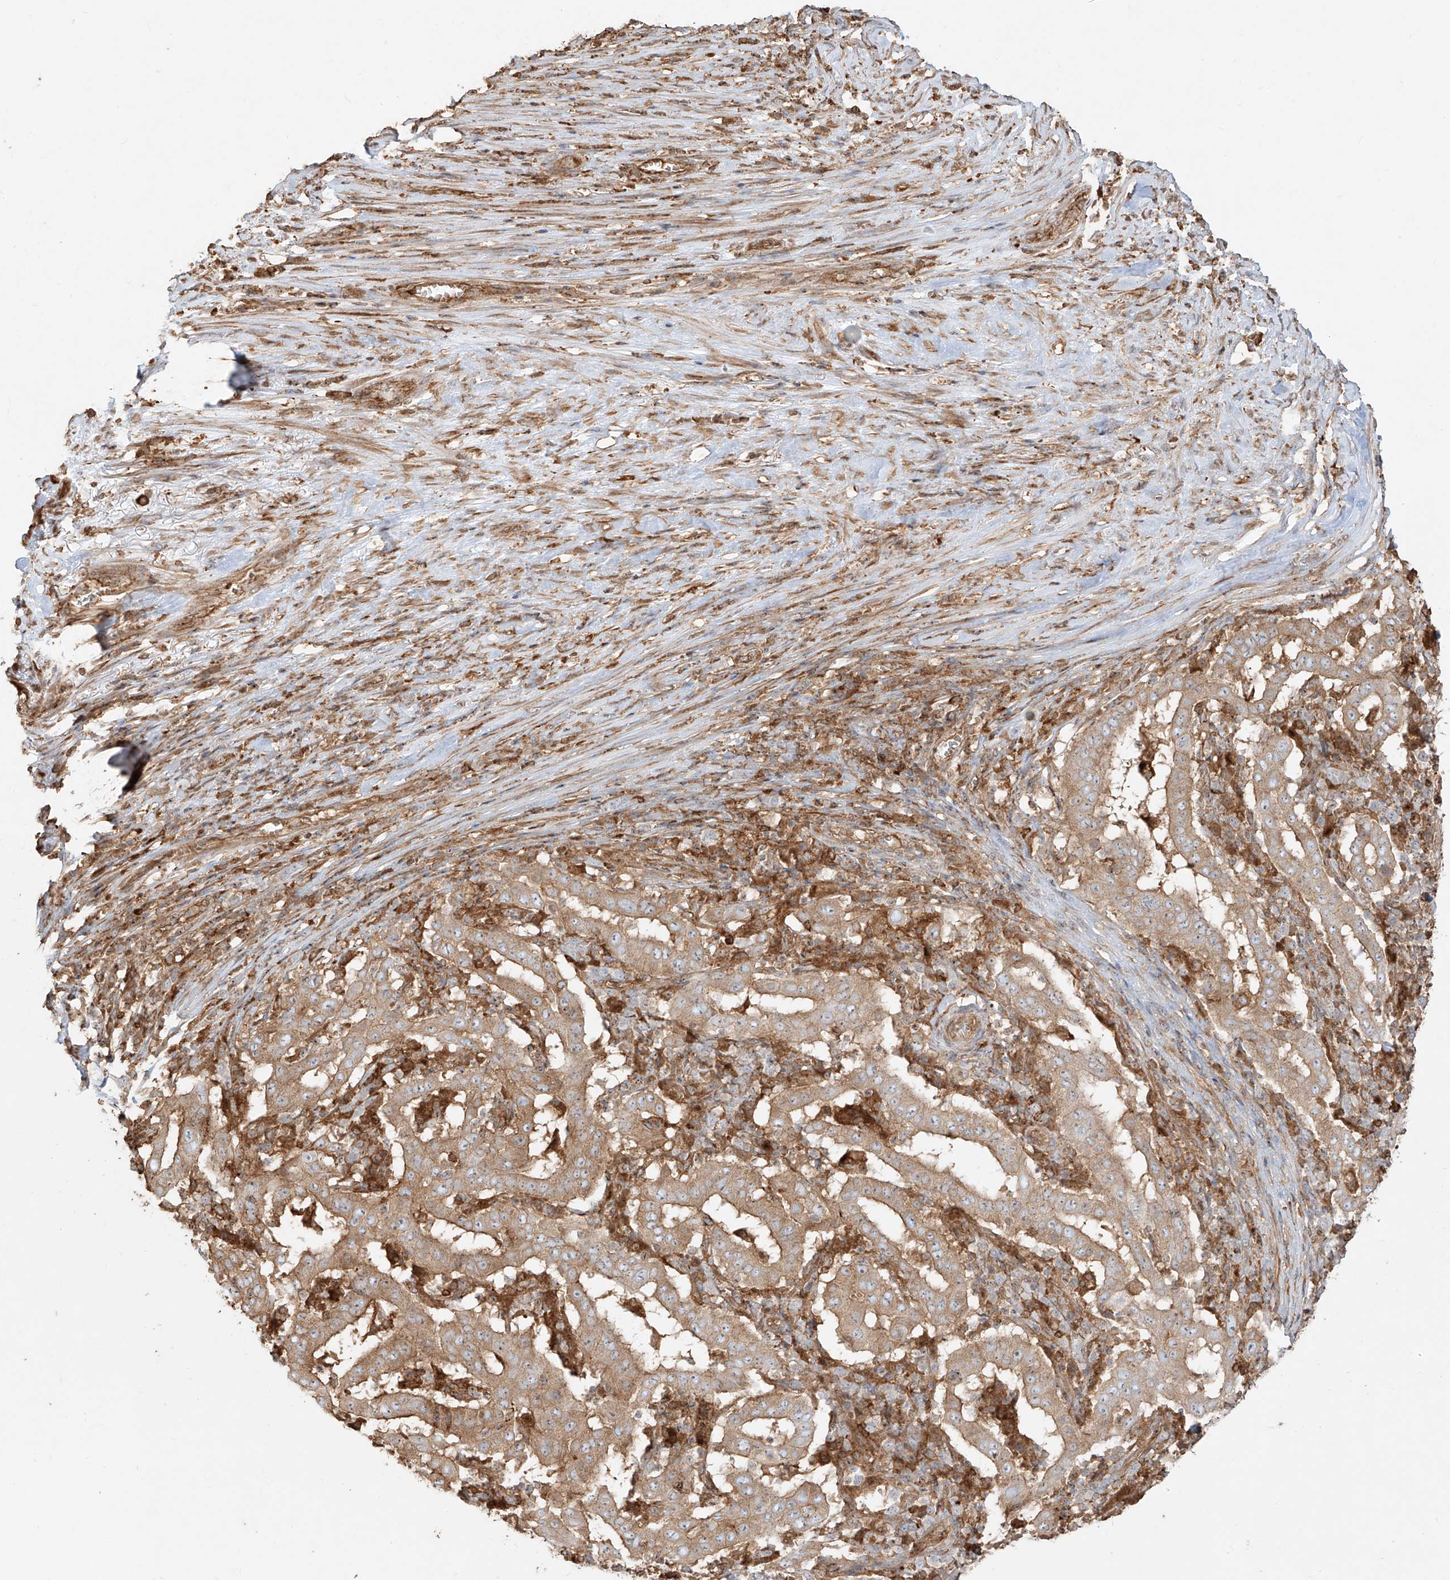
{"staining": {"intensity": "moderate", "quantity": ">75%", "location": "cytoplasmic/membranous"}, "tissue": "pancreatic cancer", "cell_type": "Tumor cells", "image_type": "cancer", "snomed": [{"axis": "morphology", "description": "Adenocarcinoma, NOS"}, {"axis": "topography", "description": "Pancreas"}], "caption": "Tumor cells exhibit medium levels of moderate cytoplasmic/membranous staining in approximately >75% of cells in pancreatic adenocarcinoma.", "gene": "SNX9", "patient": {"sex": "male", "age": 63}}